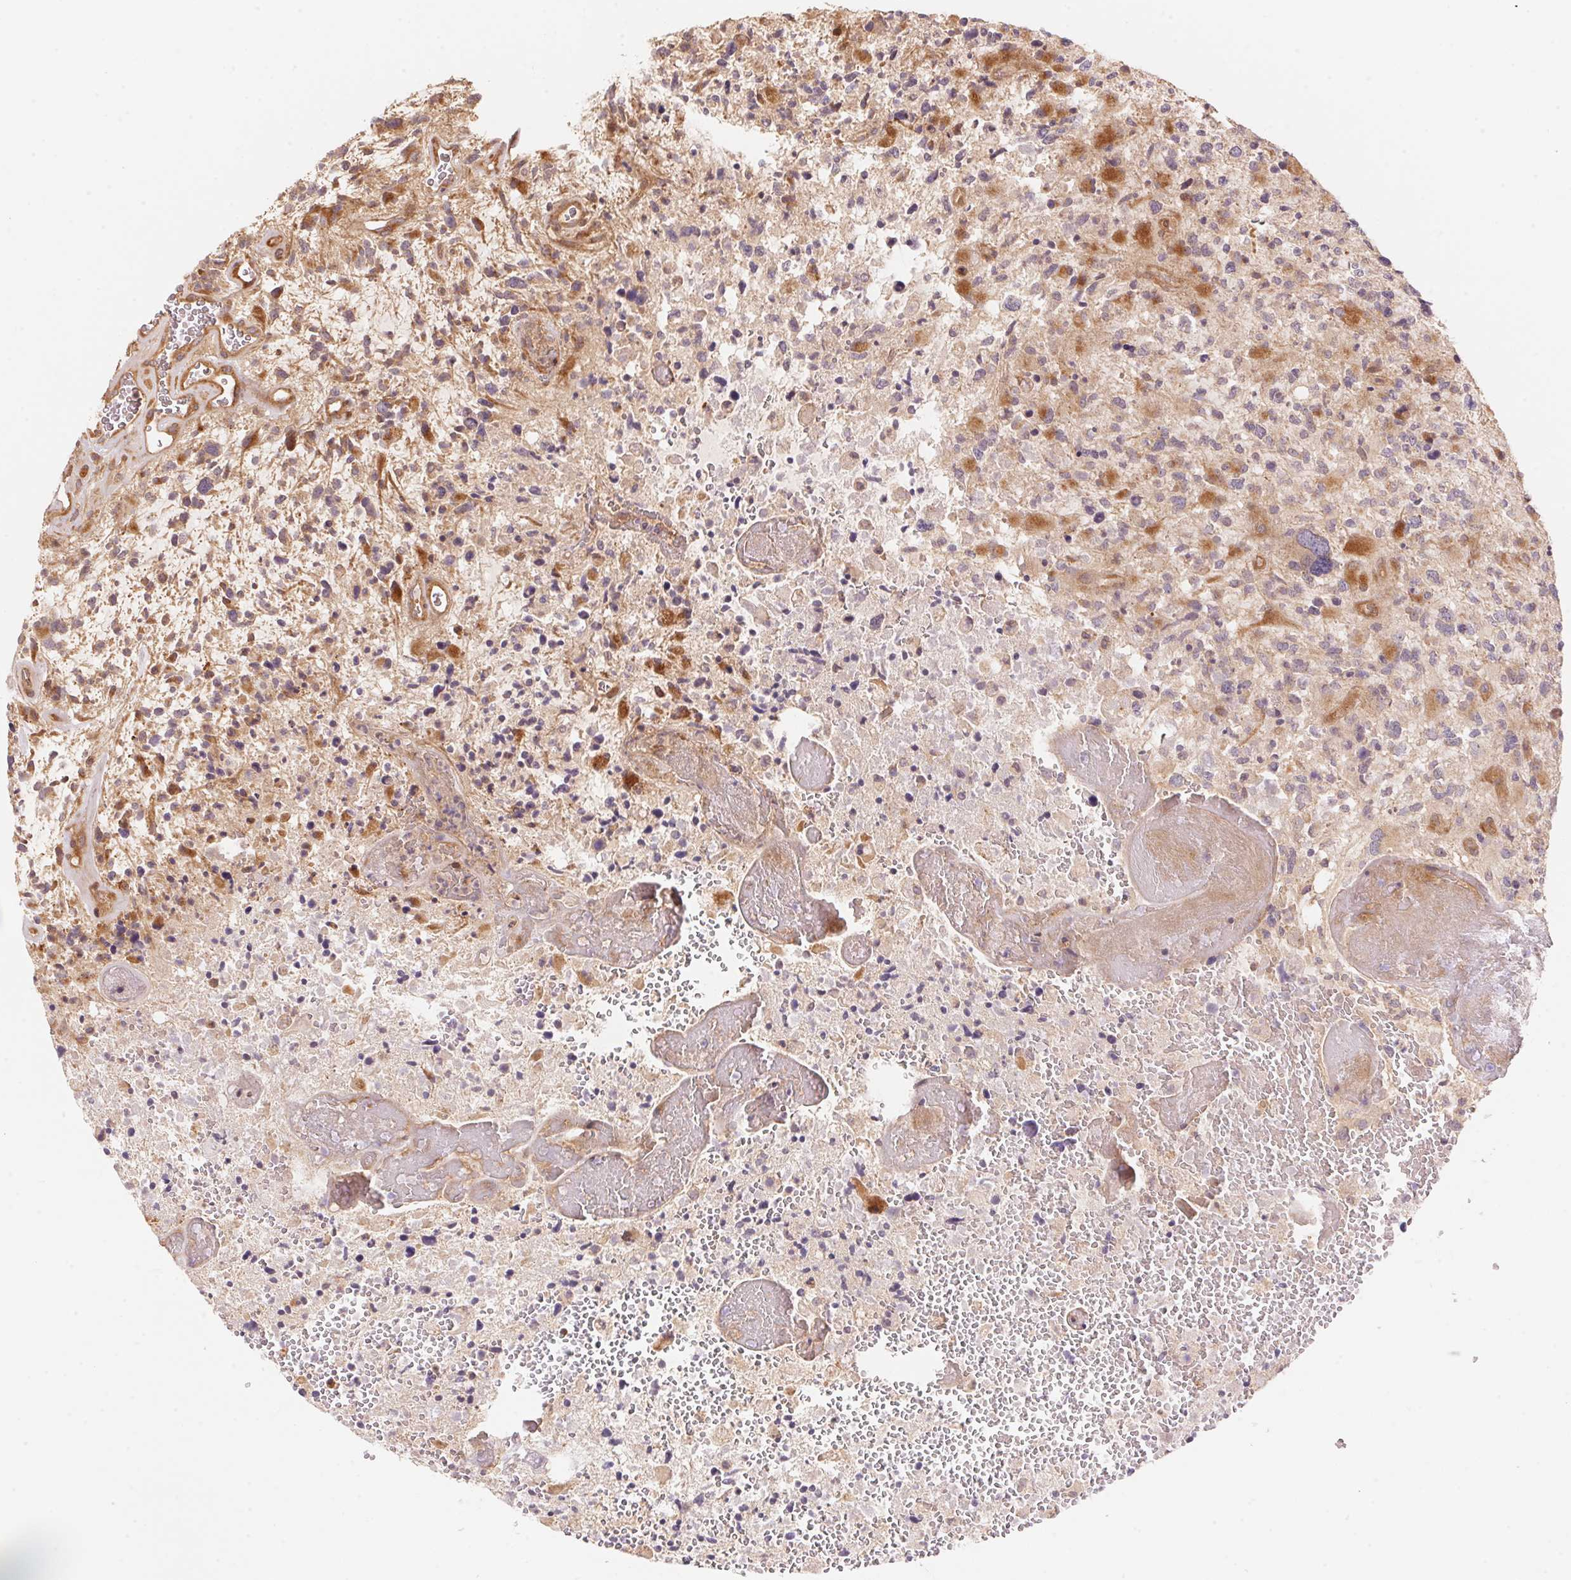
{"staining": {"intensity": "moderate", "quantity": "<25%", "location": "cytoplasmic/membranous"}, "tissue": "glioma", "cell_type": "Tumor cells", "image_type": "cancer", "snomed": [{"axis": "morphology", "description": "Glioma, malignant, High grade"}, {"axis": "topography", "description": "Brain"}], "caption": "Immunohistochemical staining of human malignant glioma (high-grade) shows moderate cytoplasmic/membranous protein staining in about <25% of tumor cells. The staining was performed using DAB (3,3'-diaminobenzidine) to visualize the protein expression in brown, while the nuclei were stained in blue with hematoxylin (Magnification: 20x).", "gene": "TNIP2", "patient": {"sex": "female", "age": 71}}